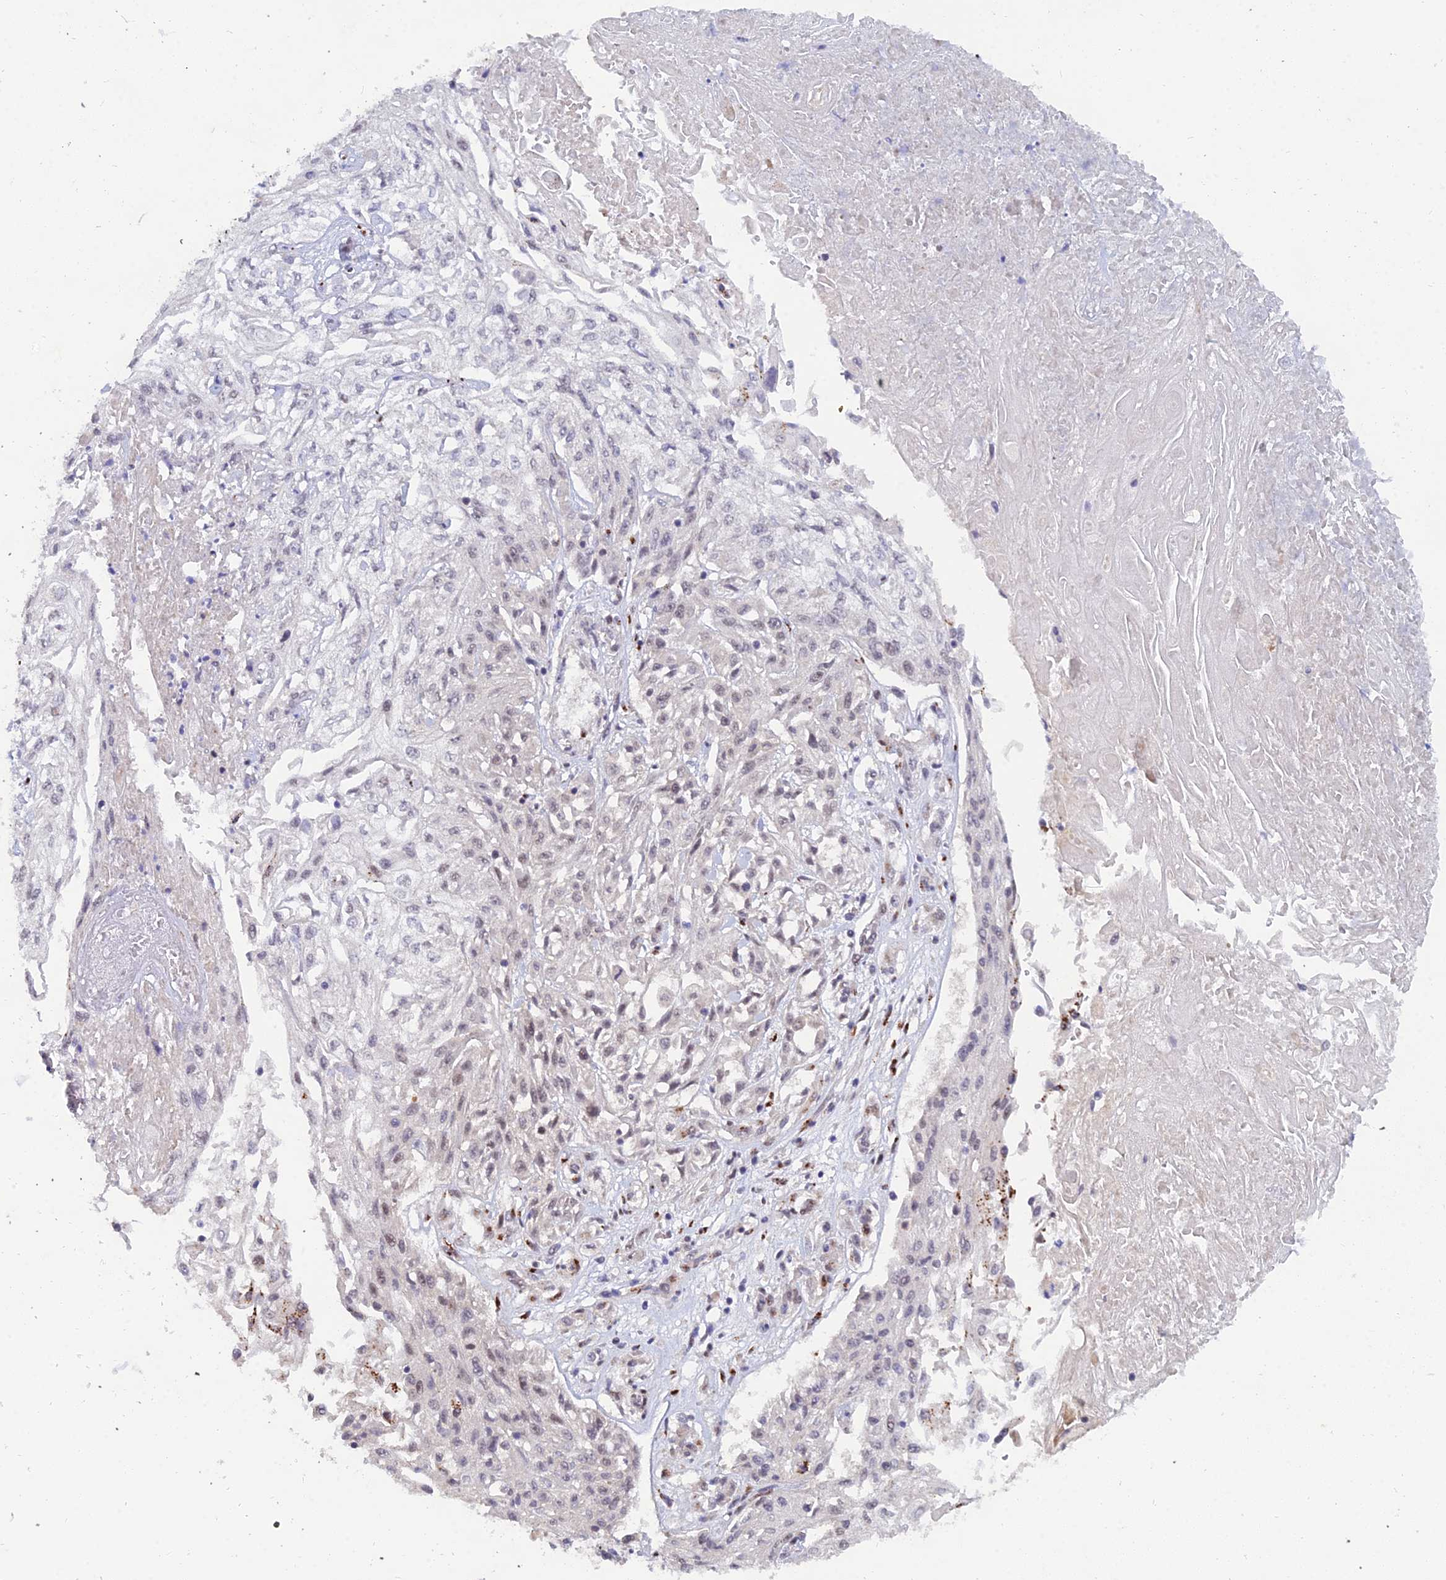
{"staining": {"intensity": "weak", "quantity": "<25%", "location": "nuclear"}, "tissue": "skin cancer", "cell_type": "Tumor cells", "image_type": "cancer", "snomed": [{"axis": "morphology", "description": "Squamous cell carcinoma, NOS"}, {"axis": "morphology", "description": "Squamous cell carcinoma, metastatic, NOS"}, {"axis": "topography", "description": "Skin"}, {"axis": "topography", "description": "Lymph node"}], "caption": "Micrograph shows no significant protein expression in tumor cells of metastatic squamous cell carcinoma (skin). Brightfield microscopy of immunohistochemistry (IHC) stained with DAB (brown) and hematoxylin (blue), captured at high magnification.", "gene": "THOC3", "patient": {"sex": "male", "age": 75}}